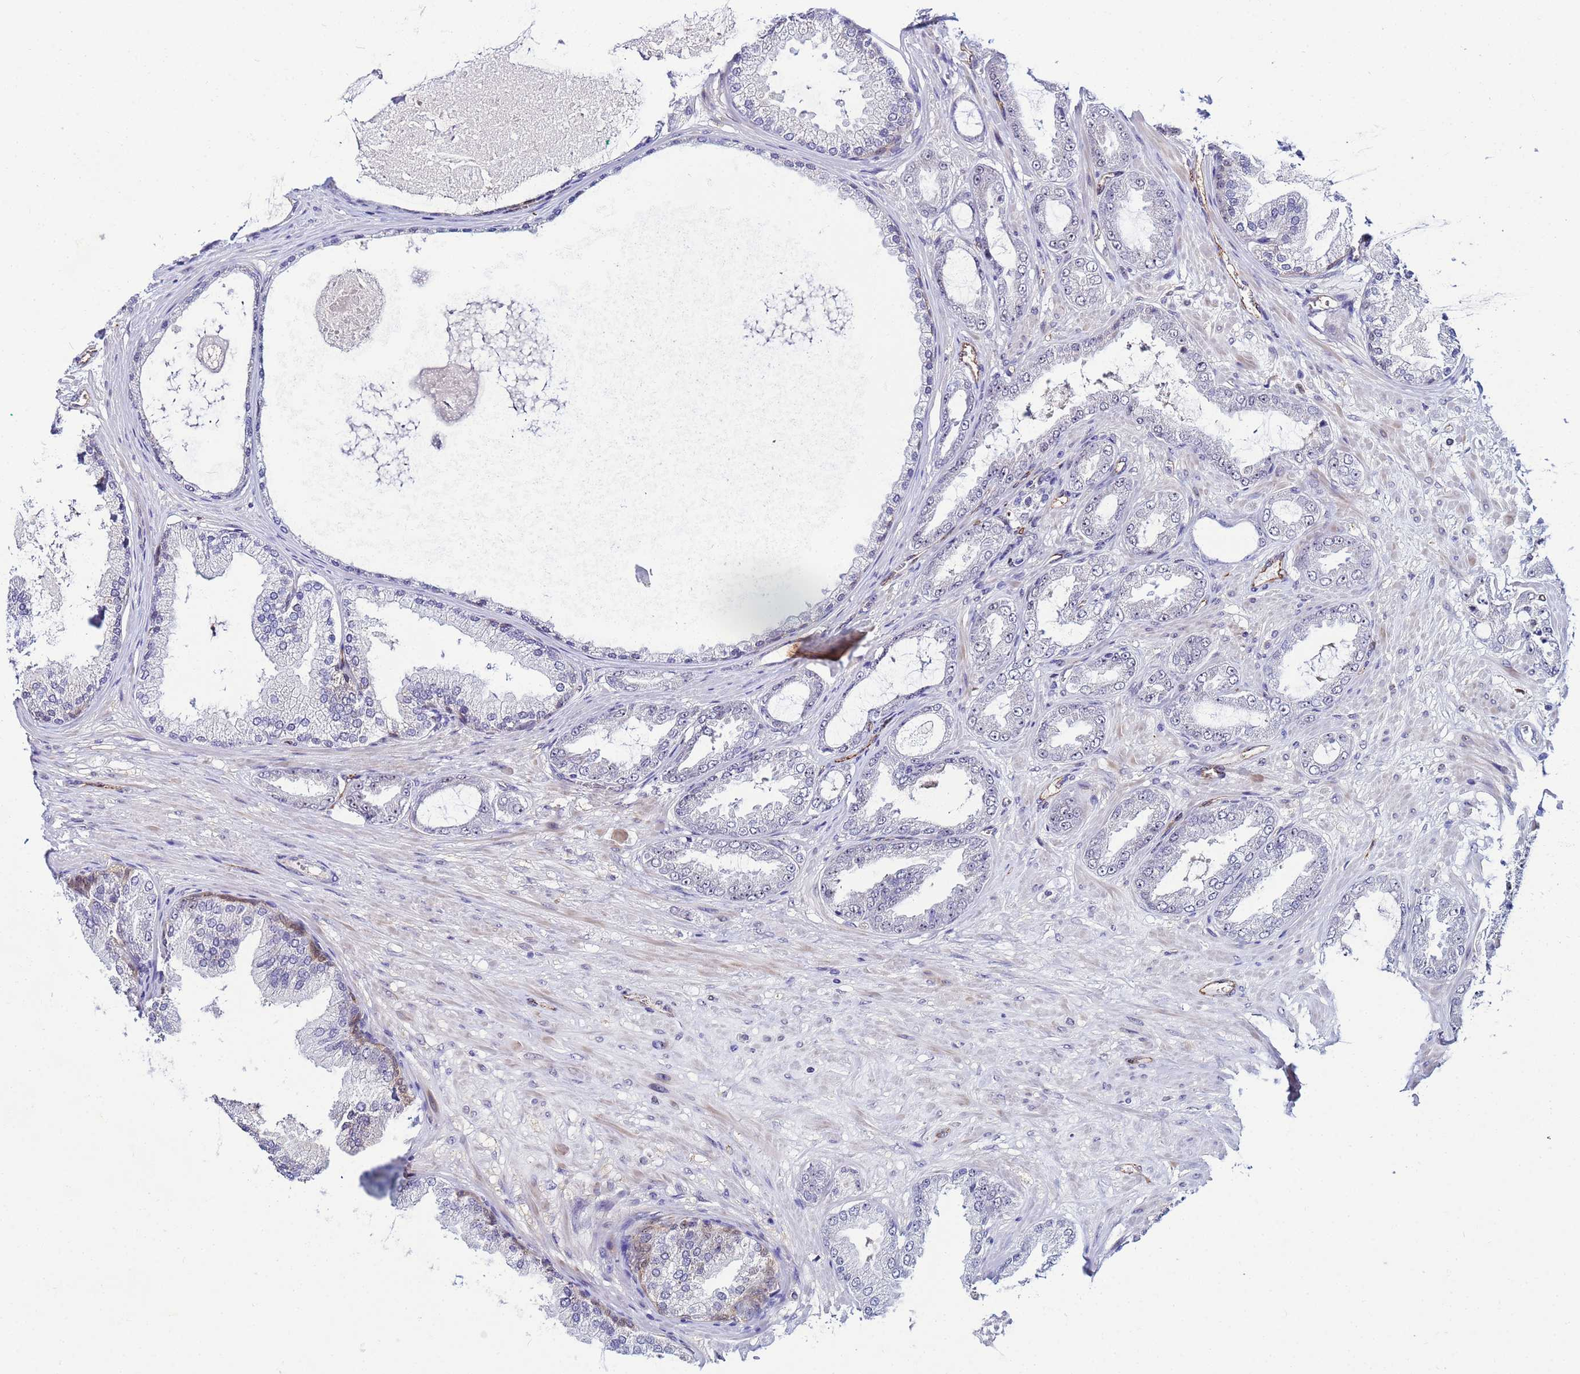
{"staining": {"intensity": "negative", "quantity": "none", "location": "none"}, "tissue": "prostate cancer", "cell_type": "Tumor cells", "image_type": "cancer", "snomed": [{"axis": "morphology", "description": "Adenocarcinoma, Low grade"}, {"axis": "topography", "description": "Prostate"}], "caption": "This is an immunohistochemistry photomicrograph of adenocarcinoma (low-grade) (prostate). There is no expression in tumor cells.", "gene": "SLC25A37", "patient": {"sex": "male", "age": 63}}